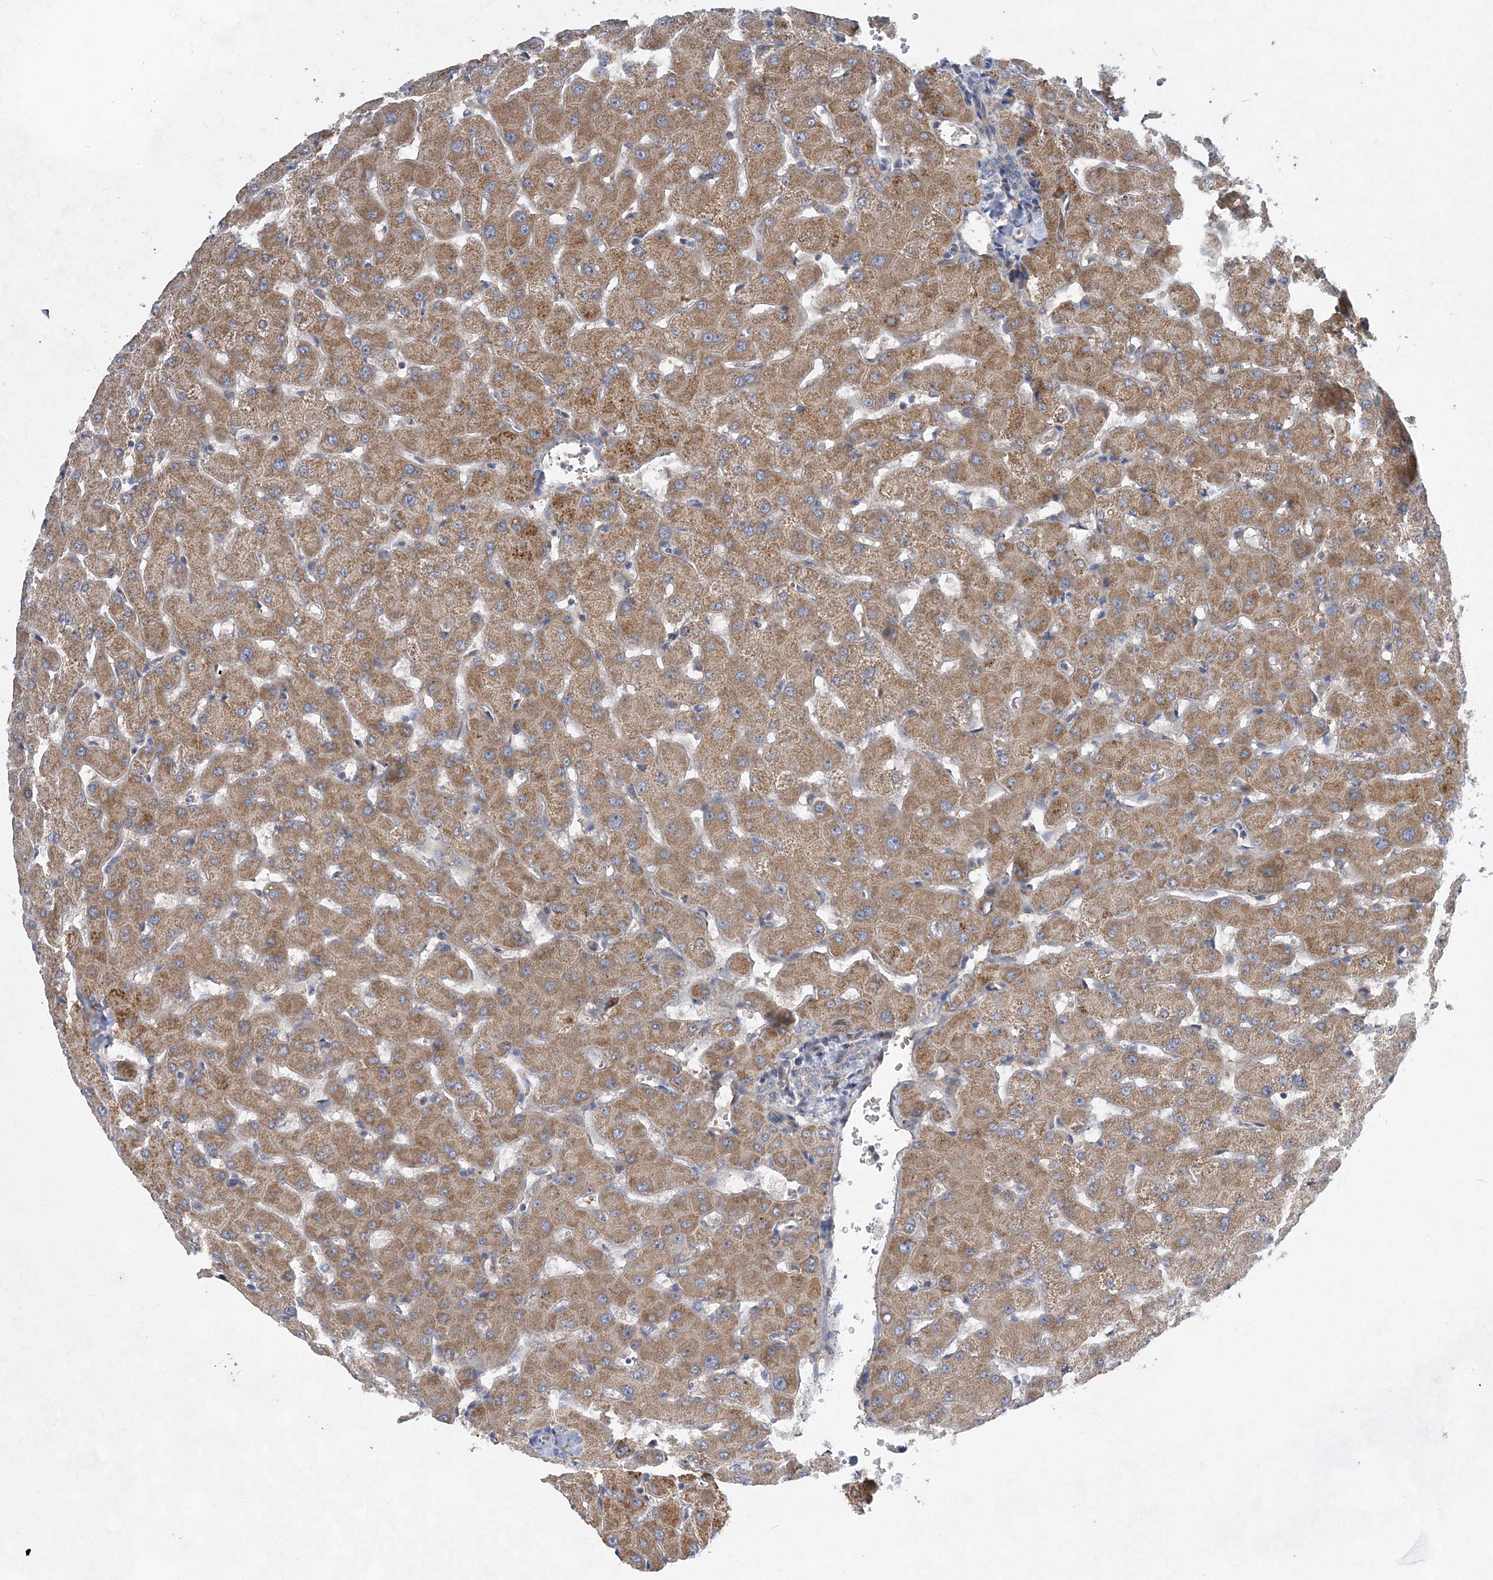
{"staining": {"intensity": "weak", "quantity": "25%-75%", "location": "cytoplasmic/membranous"}, "tissue": "liver", "cell_type": "Cholangiocytes", "image_type": "normal", "snomed": [{"axis": "morphology", "description": "Normal tissue, NOS"}, {"axis": "topography", "description": "Liver"}], "caption": "DAB immunohistochemical staining of unremarkable human liver exhibits weak cytoplasmic/membranous protein positivity in approximately 25%-75% of cholangiocytes. Nuclei are stained in blue.", "gene": "TRAPPC13", "patient": {"sex": "female", "age": 63}}